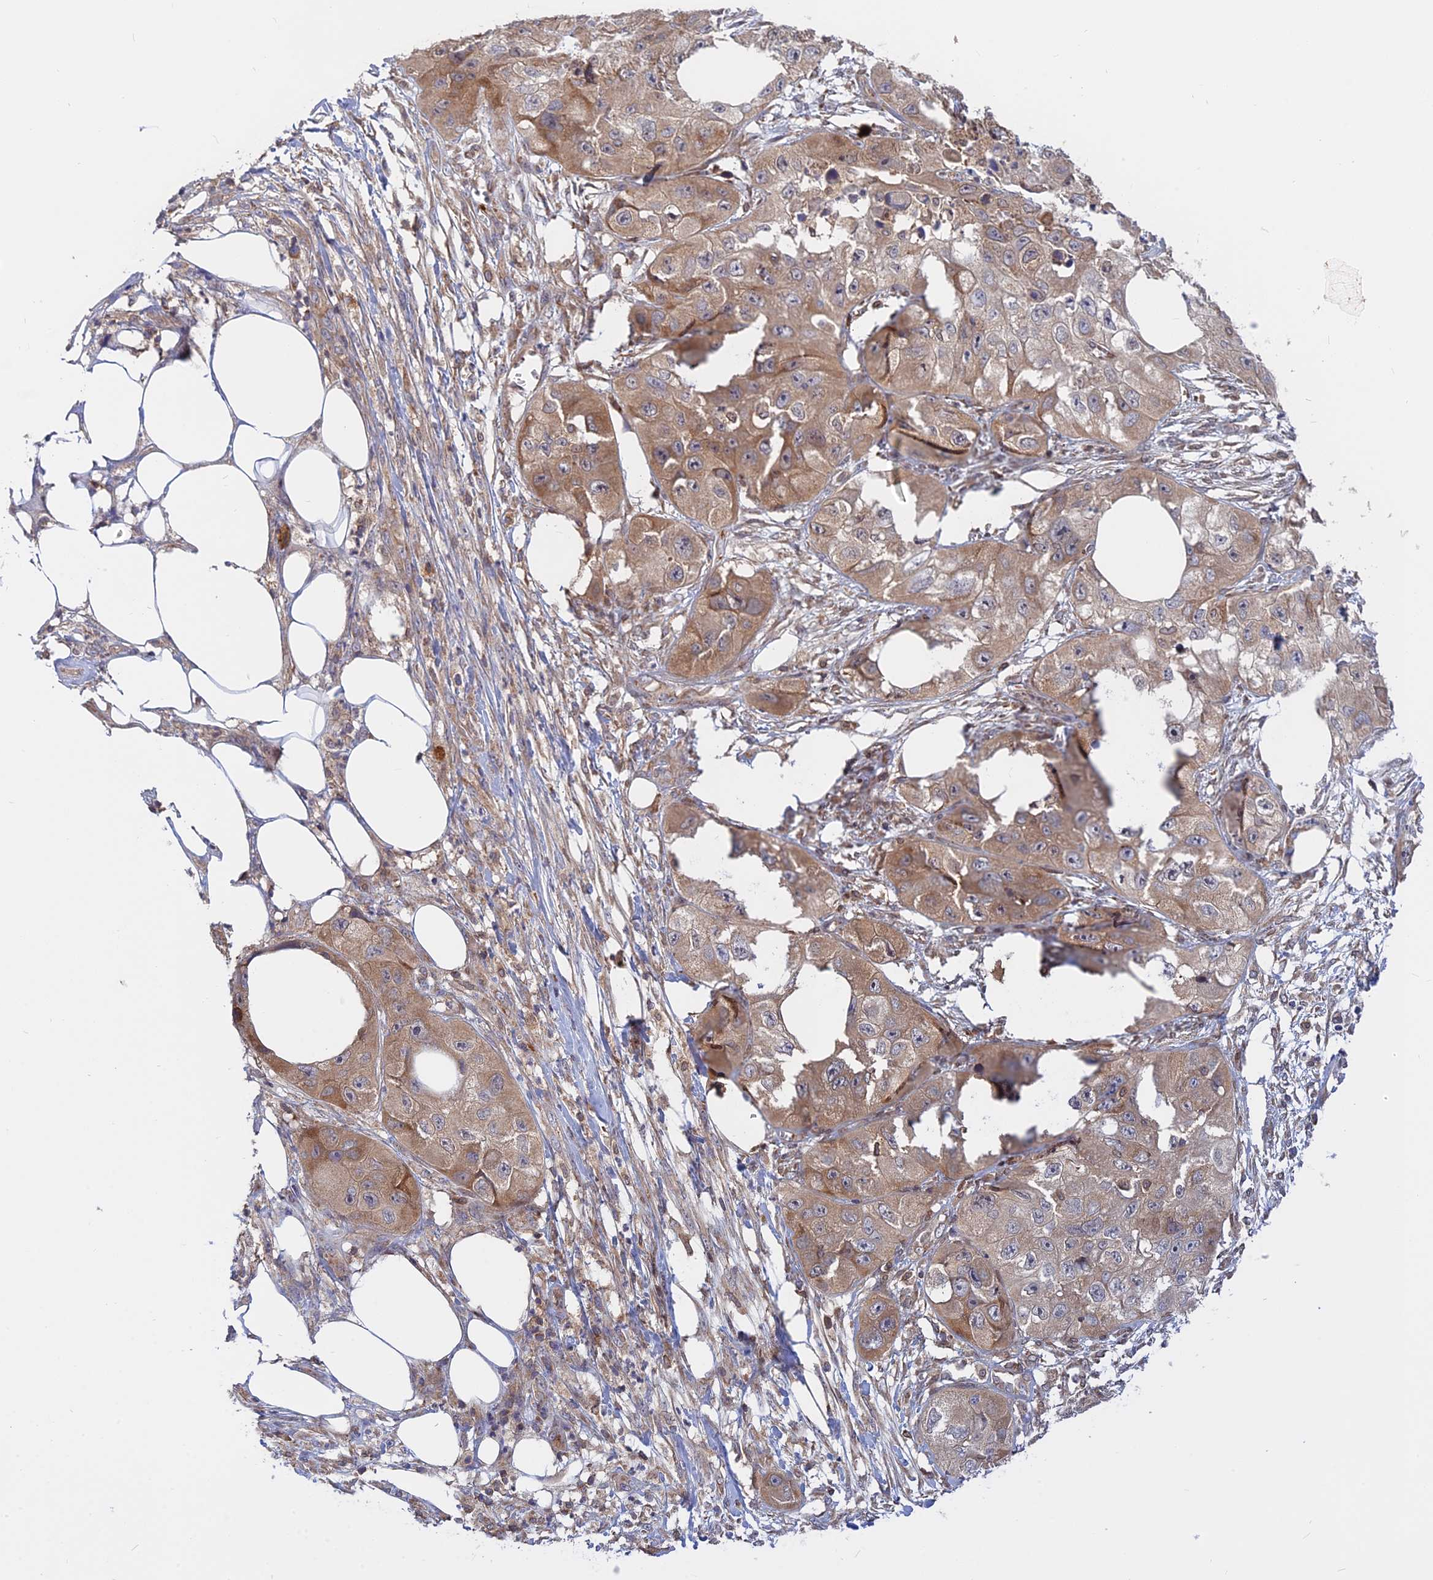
{"staining": {"intensity": "moderate", "quantity": ">75%", "location": "cytoplasmic/membranous"}, "tissue": "skin cancer", "cell_type": "Tumor cells", "image_type": "cancer", "snomed": [{"axis": "morphology", "description": "Squamous cell carcinoma, NOS"}, {"axis": "topography", "description": "Skin"}, {"axis": "topography", "description": "Subcutis"}], "caption": "There is medium levels of moderate cytoplasmic/membranous positivity in tumor cells of skin squamous cell carcinoma, as demonstrated by immunohistochemical staining (brown color).", "gene": "IL21R", "patient": {"sex": "male", "age": 73}}